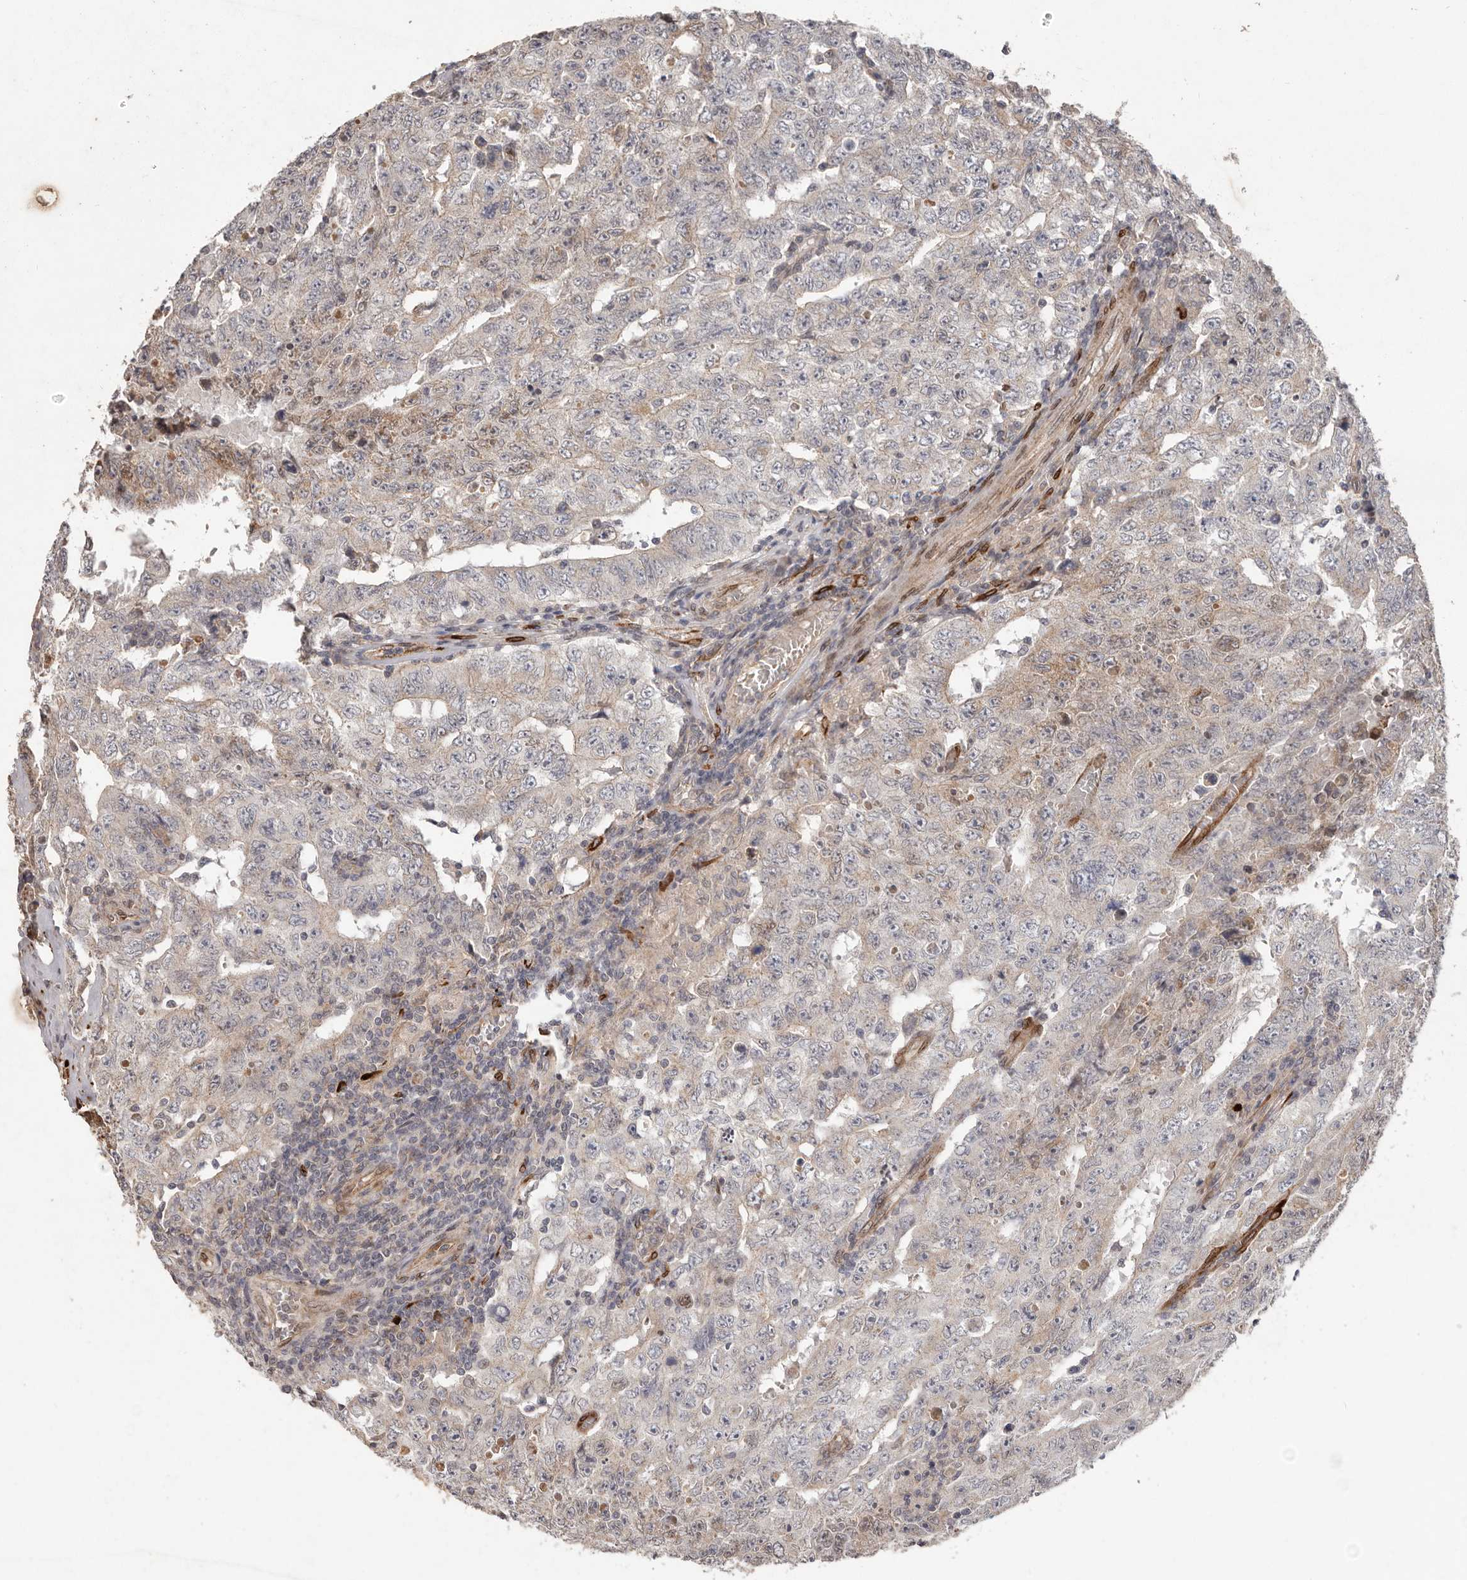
{"staining": {"intensity": "weak", "quantity": "<25%", "location": "cytoplasmic/membranous"}, "tissue": "testis cancer", "cell_type": "Tumor cells", "image_type": "cancer", "snomed": [{"axis": "morphology", "description": "Carcinoma, Embryonal, NOS"}, {"axis": "topography", "description": "Testis"}], "caption": "This is an immunohistochemistry (IHC) micrograph of human testis cancer (embryonal carcinoma). There is no positivity in tumor cells.", "gene": "PLOD2", "patient": {"sex": "male", "age": 26}}